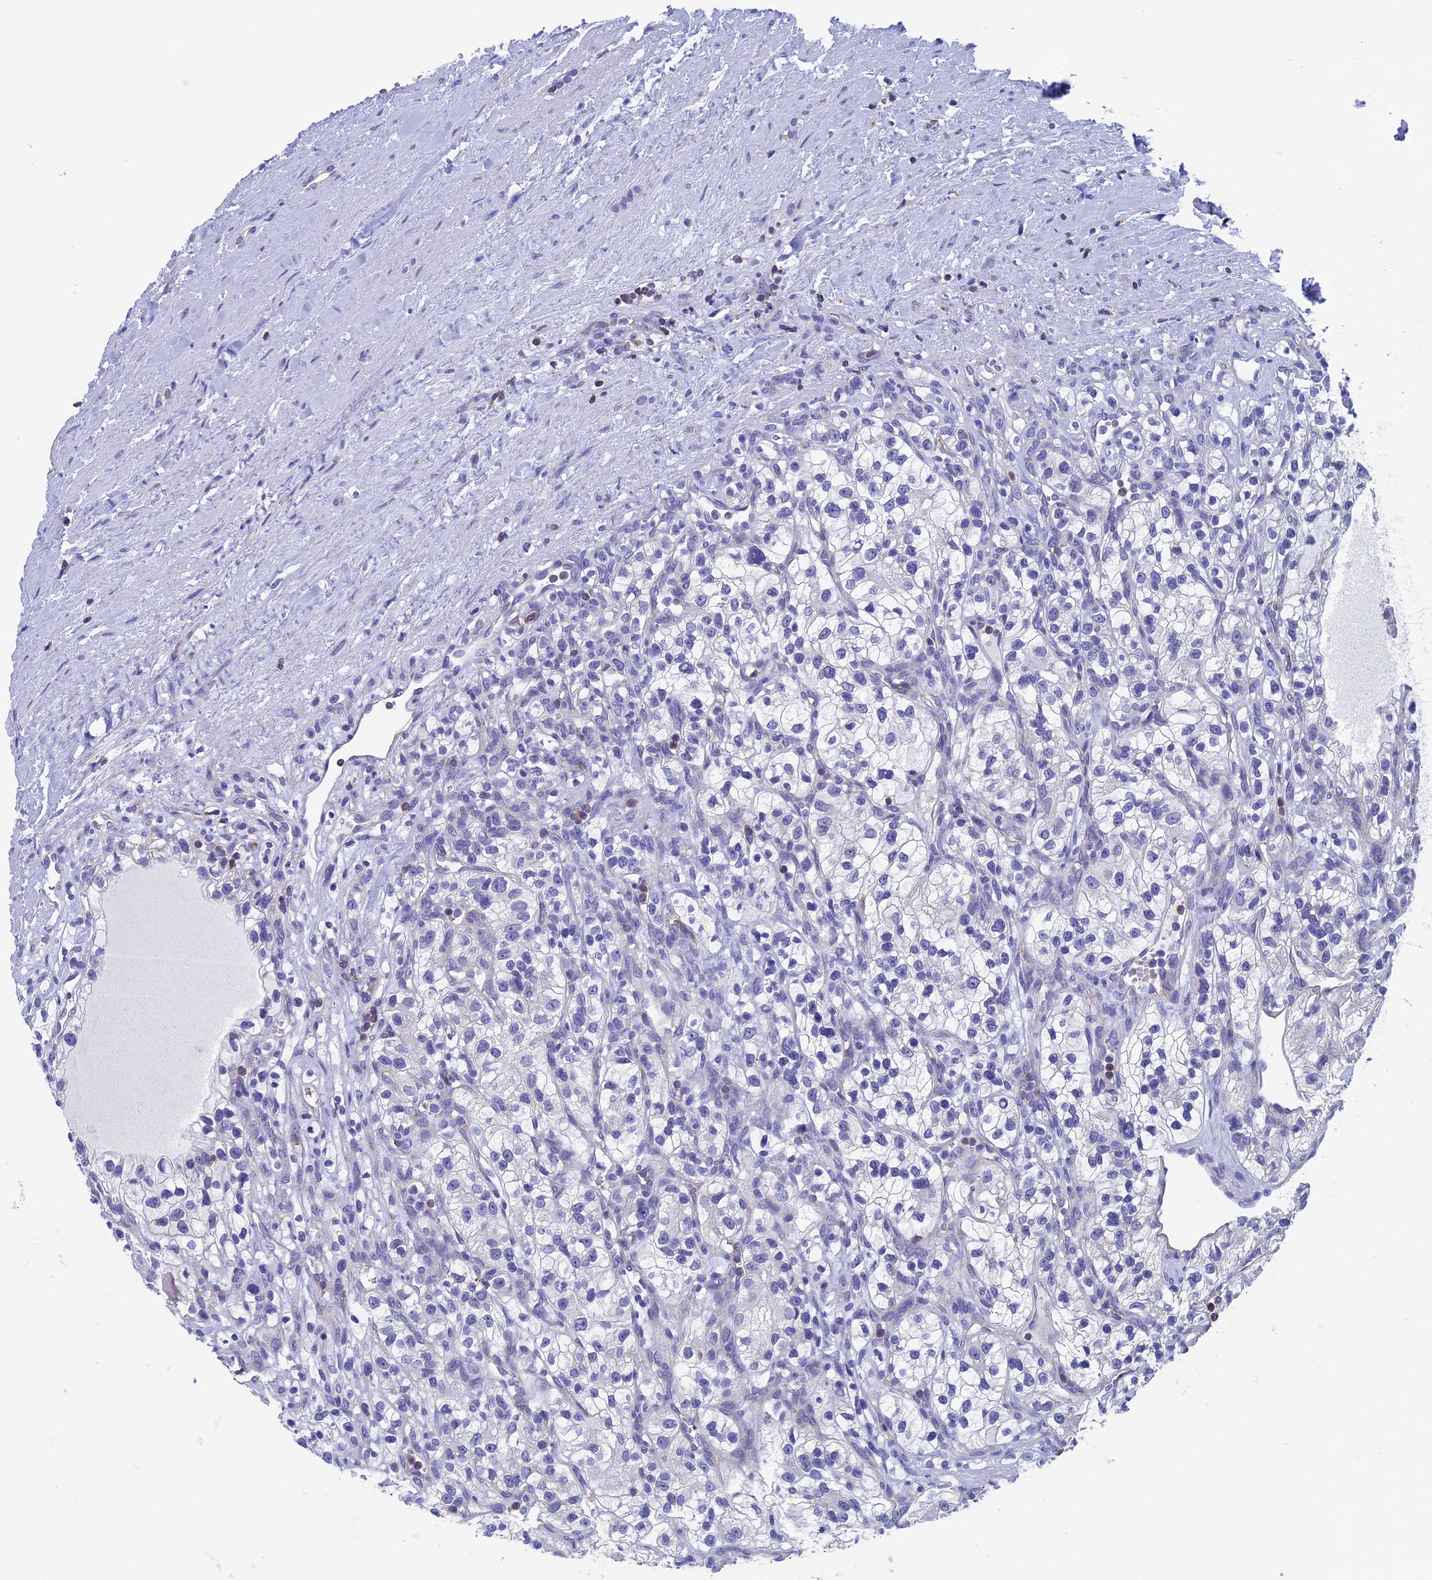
{"staining": {"intensity": "negative", "quantity": "none", "location": "none"}, "tissue": "renal cancer", "cell_type": "Tumor cells", "image_type": "cancer", "snomed": [{"axis": "morphology", "description": "Adenocarcinoma, NOS"}, {"axis": "topography", "description": "Kidney"}], "caption": "Renal adenocarcinoma stained for a protein using IHC reveals no staining tumor cells.", "gene": "SEPTIN1", "patient": {"sex": "female", "age": 57}}